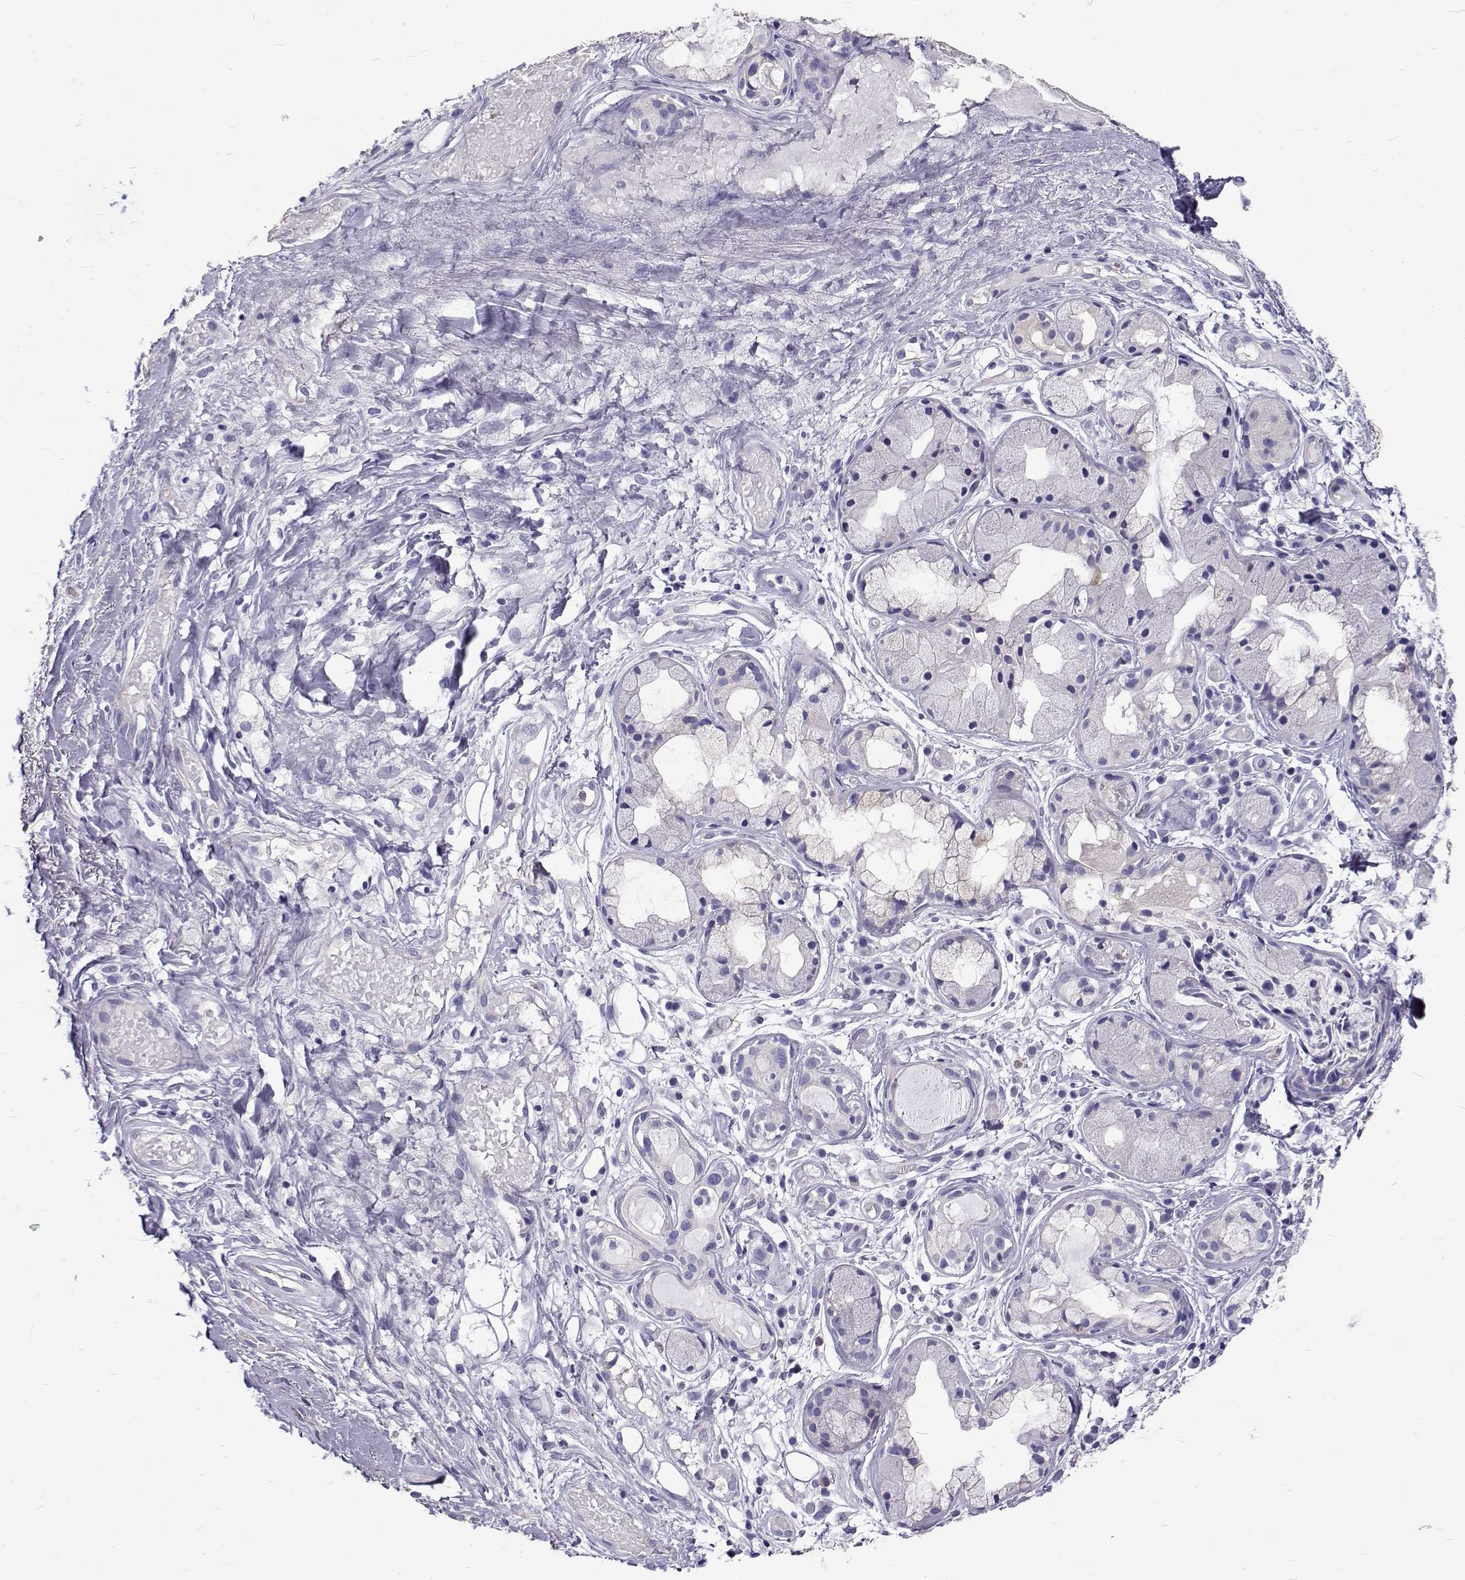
{"staining": {"intensity": "negative", "quantity": "none", "location": "none"}, "tissue": "soft tissue", "cell_type": "Fibroblasts", "image_type": "normal", "snomed": [{"axis": "morphology", "description": "Normal tissue, NOS"}, {"axis": "topography", "description": "Cartilage tissue"}], "caption": "Soft tissue was stained to show a protein in brown. There is no significant staining in fibroblasts. The staining is performed using DAB brown chromogen with nuclei counter-stained in using hematoxylin.", "gene": "IGSF1", "patient": {"sex": "male", "age": 62}}